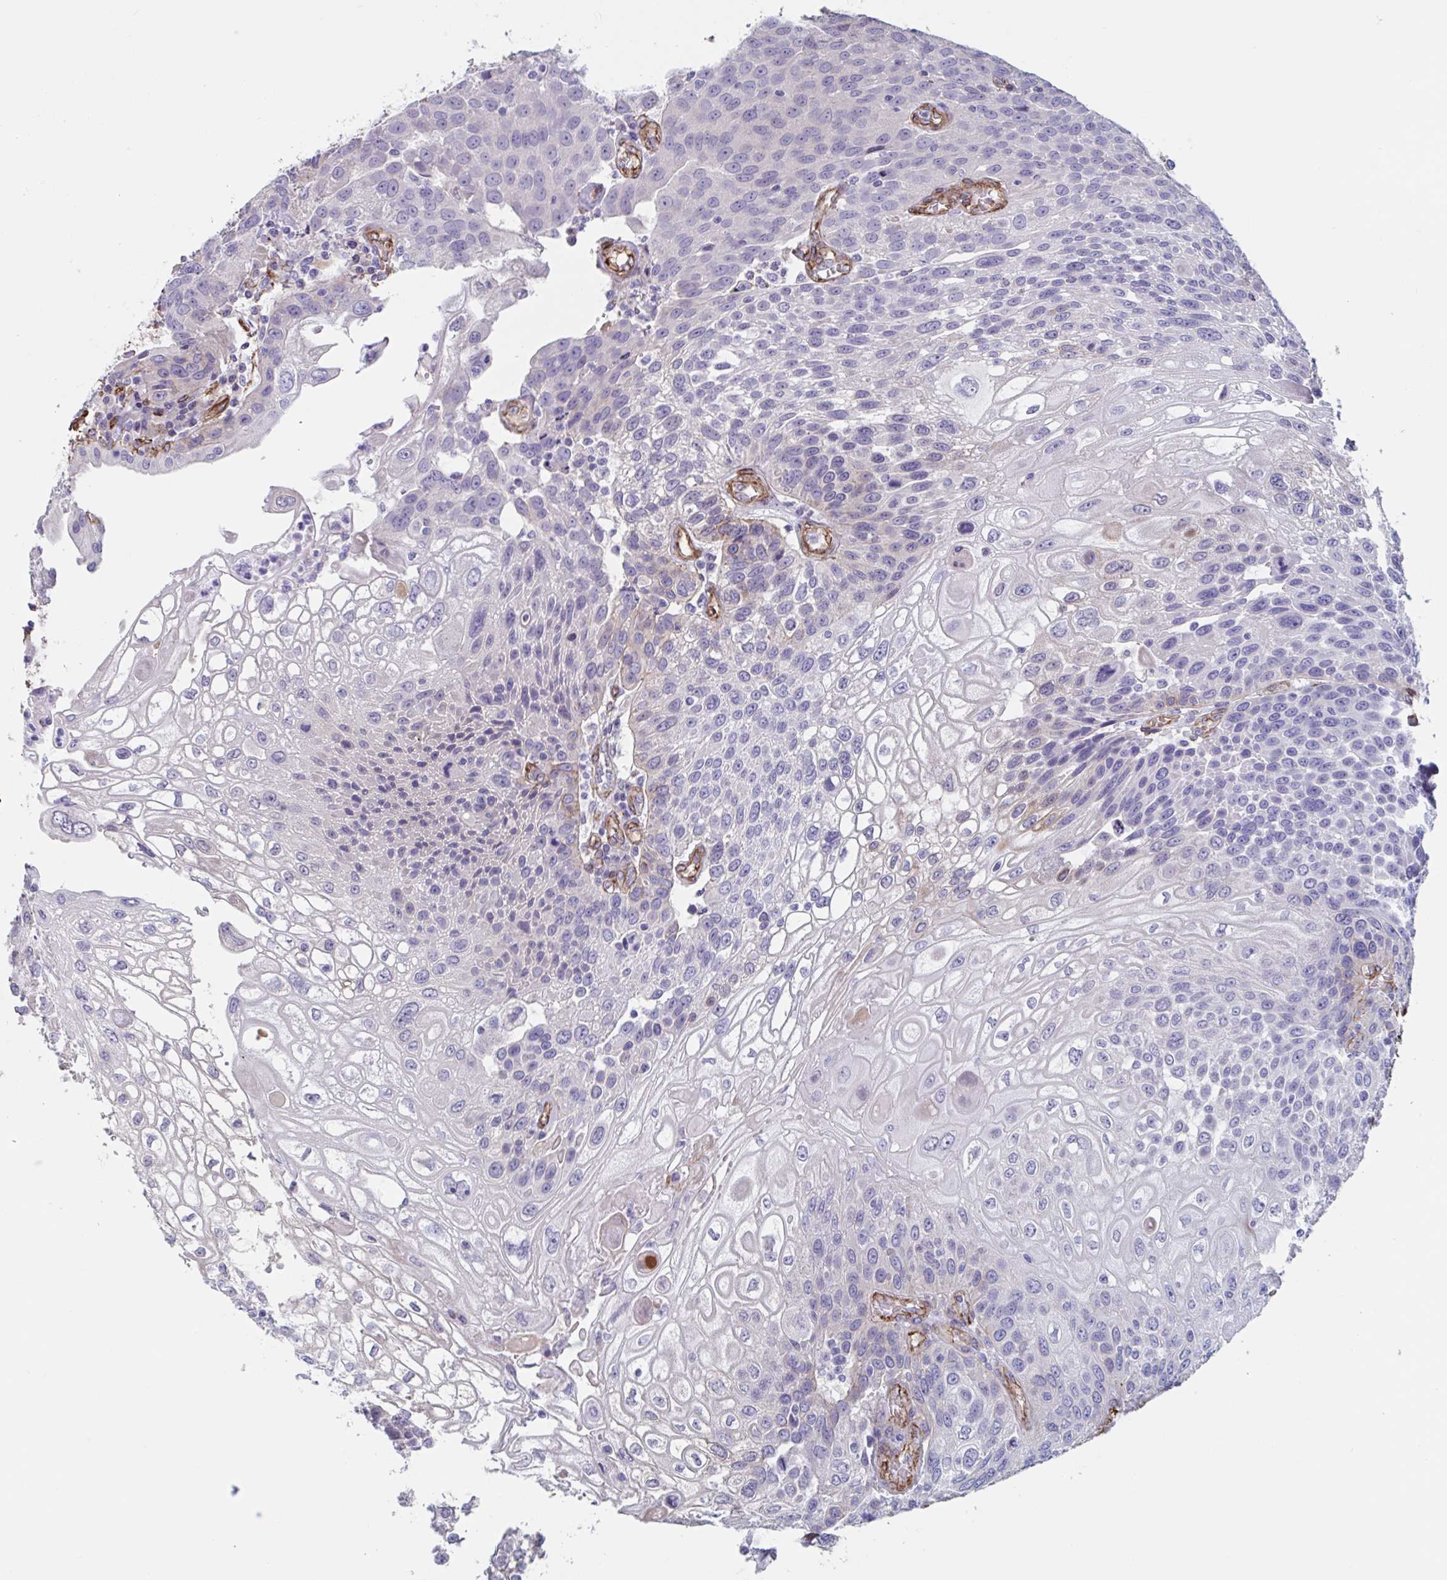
{"staining": {"intensity": "negative", "quantity": "none", "location": "none"}, "tissue": "urothelial cancer", "cell_type": "Tumor cells", "image_type": "cancer", "snomed": [{"axis": "morphology", "description": "Urothelial carcinoma, High grade"}, {"axis": "topography", "description": "Urinary bladder"}], "caption": "Immunohistochemistry micrograph of neoplastic tissue: high-grade urothelial carcinoma stained with DAB reveals no significant protein positivity in tumor cells.", "gene": "CITED4", "patient": {"sex": "female", "age": 70}}